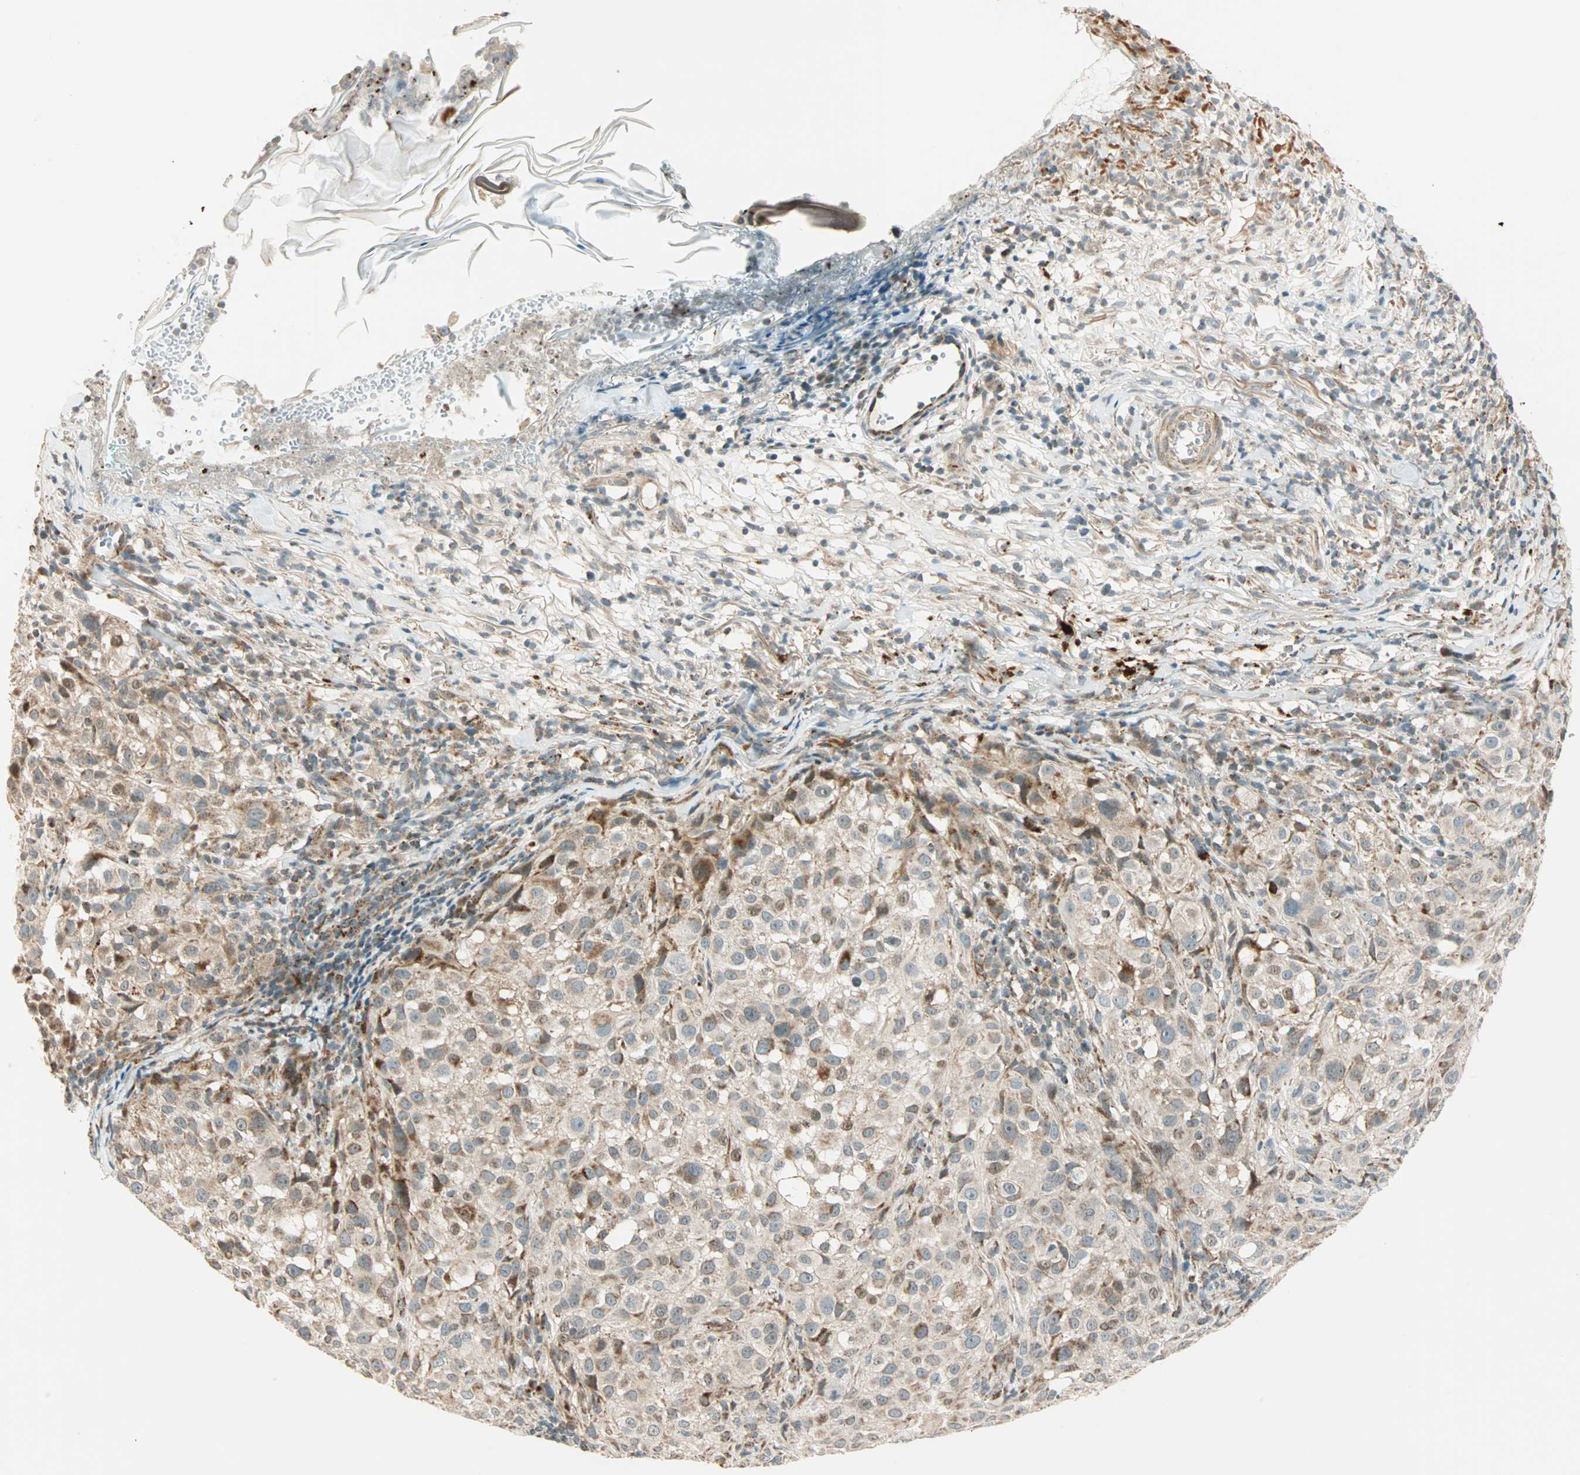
{"staining": {"intensity": "moderate", "quantity": "<25%", "location": "cytoplasmic/membranous"}, "tissue": "melanoma", "cell_type": "Tumor cells", "image_type": "cancer", "snomed": [{"axis": "morphology", "description": "Necrosis, NOS"}, {"axis": "morphology", "description": "Malignant melanoma, NOS"}, {"axis": "topography", "description": "Skin"}], "caption": "A high-resolution micrograph shows IHC staining of melanoma, which displays moderate cytoplasmic/membranous positivity in about <25% of tumor cells.", "gene": "SPRY4", "patient": {"sex": "female", "age": 87}}